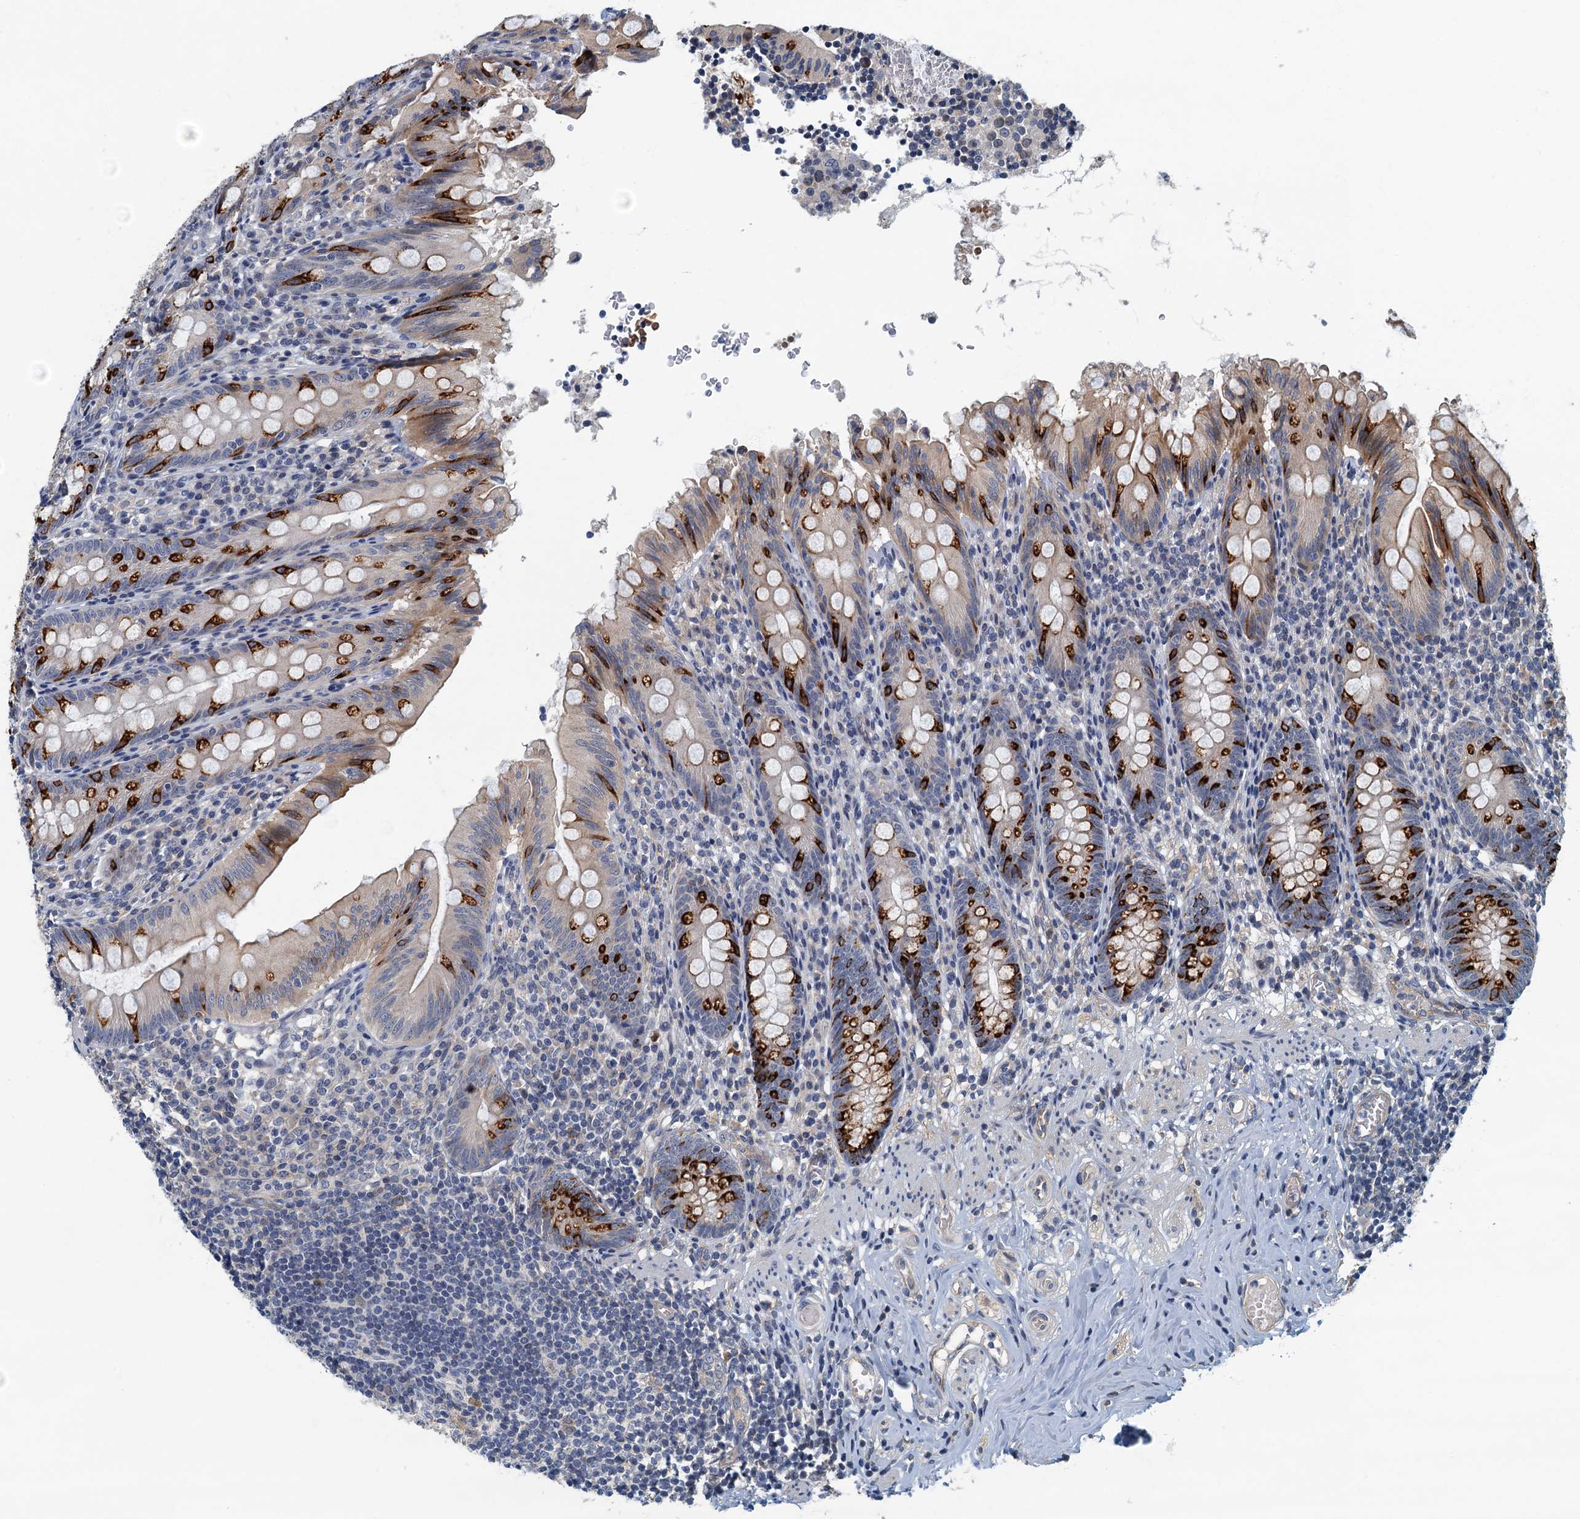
{"staining": {"intensity": "strong", "quantity": "25%-75%", "location": "cytoplasmic/membranous"}, "tissue": "appendix", "cell_type": "Glandular cells", "image_type": "normal", "snomed": [{"axis": "morphology", "description": "Normal tissue, NOS"}, {"axis": "topography", "description": "Appendix"}], "caption": "IHC staining of benign appendix, which exhibits high levels of strong cytoplasmic/membranous positivity in approximately 25%-75% of glandular cells indicating strong cytoplasmic/membranous protein positivity. The staining was performed using DAB (brown) for protein detection and nuclei were counterstained in hematoxylin (blue).", "gene": "CKAP2L", "patient": {"sex": "male", "age": 55}}